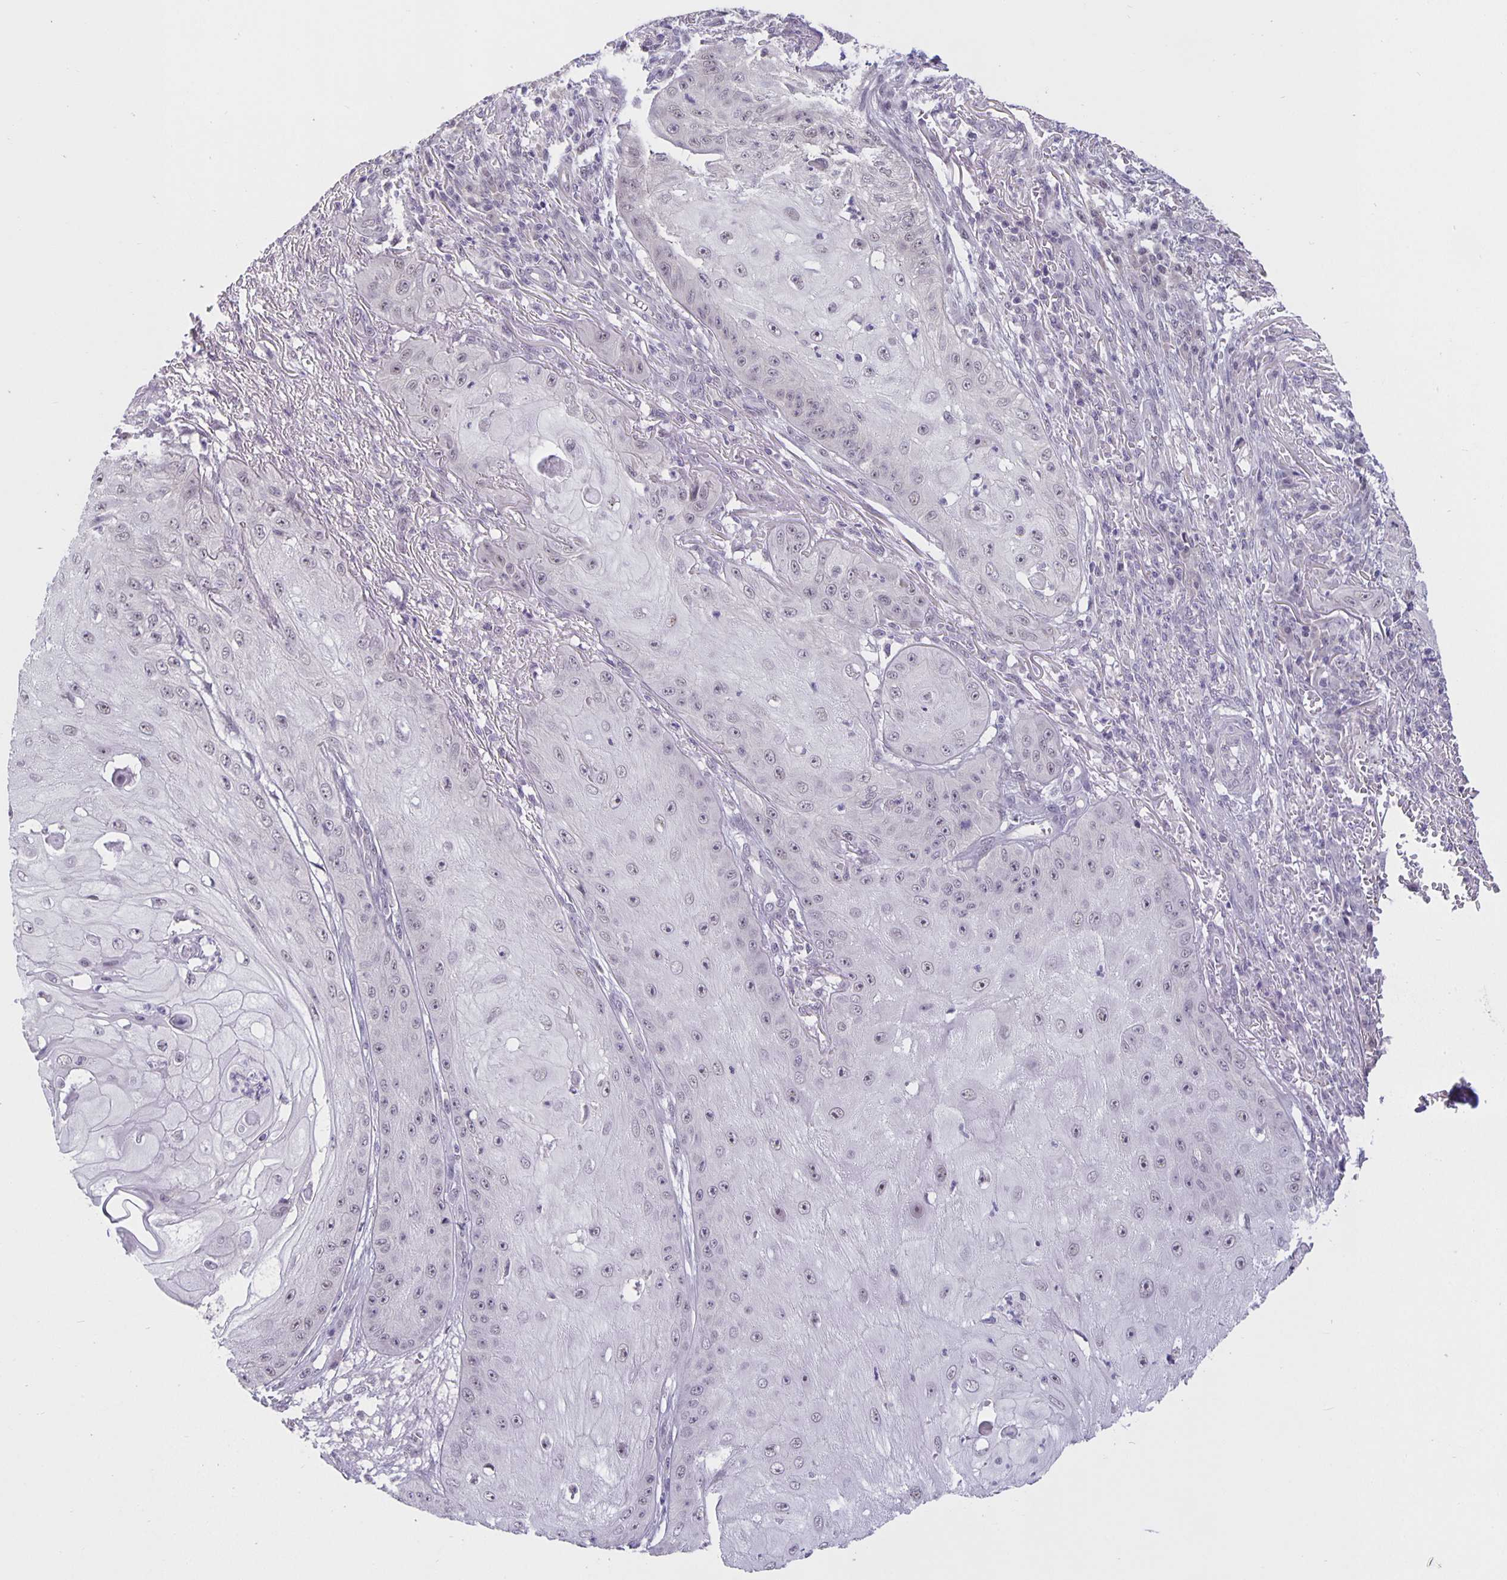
{"staining": {"intensity": "negative", "quantity": "none", "location": "none"}, "tissue": "skin cancer", "cell_type": "Tumor cells", "image_type": "cancer", "snomed": [{"axis": "morphology", "description": "Squamous cell carcinoma, NOS"}, {"axis": "topography", "description": "Skin"}], "caption": "DAB immunohistochemical staining of human squamous cell carcinoma (skin) reveals no significant positivity in tumor cells. The staining was performed using DAB to visualize the protein expression in brown, while the nuclei were stained in blue with hematoxylin (Magnification: 20x).", "gene": "ARVCF", "patient": {"sex": "male", "age": 70}}